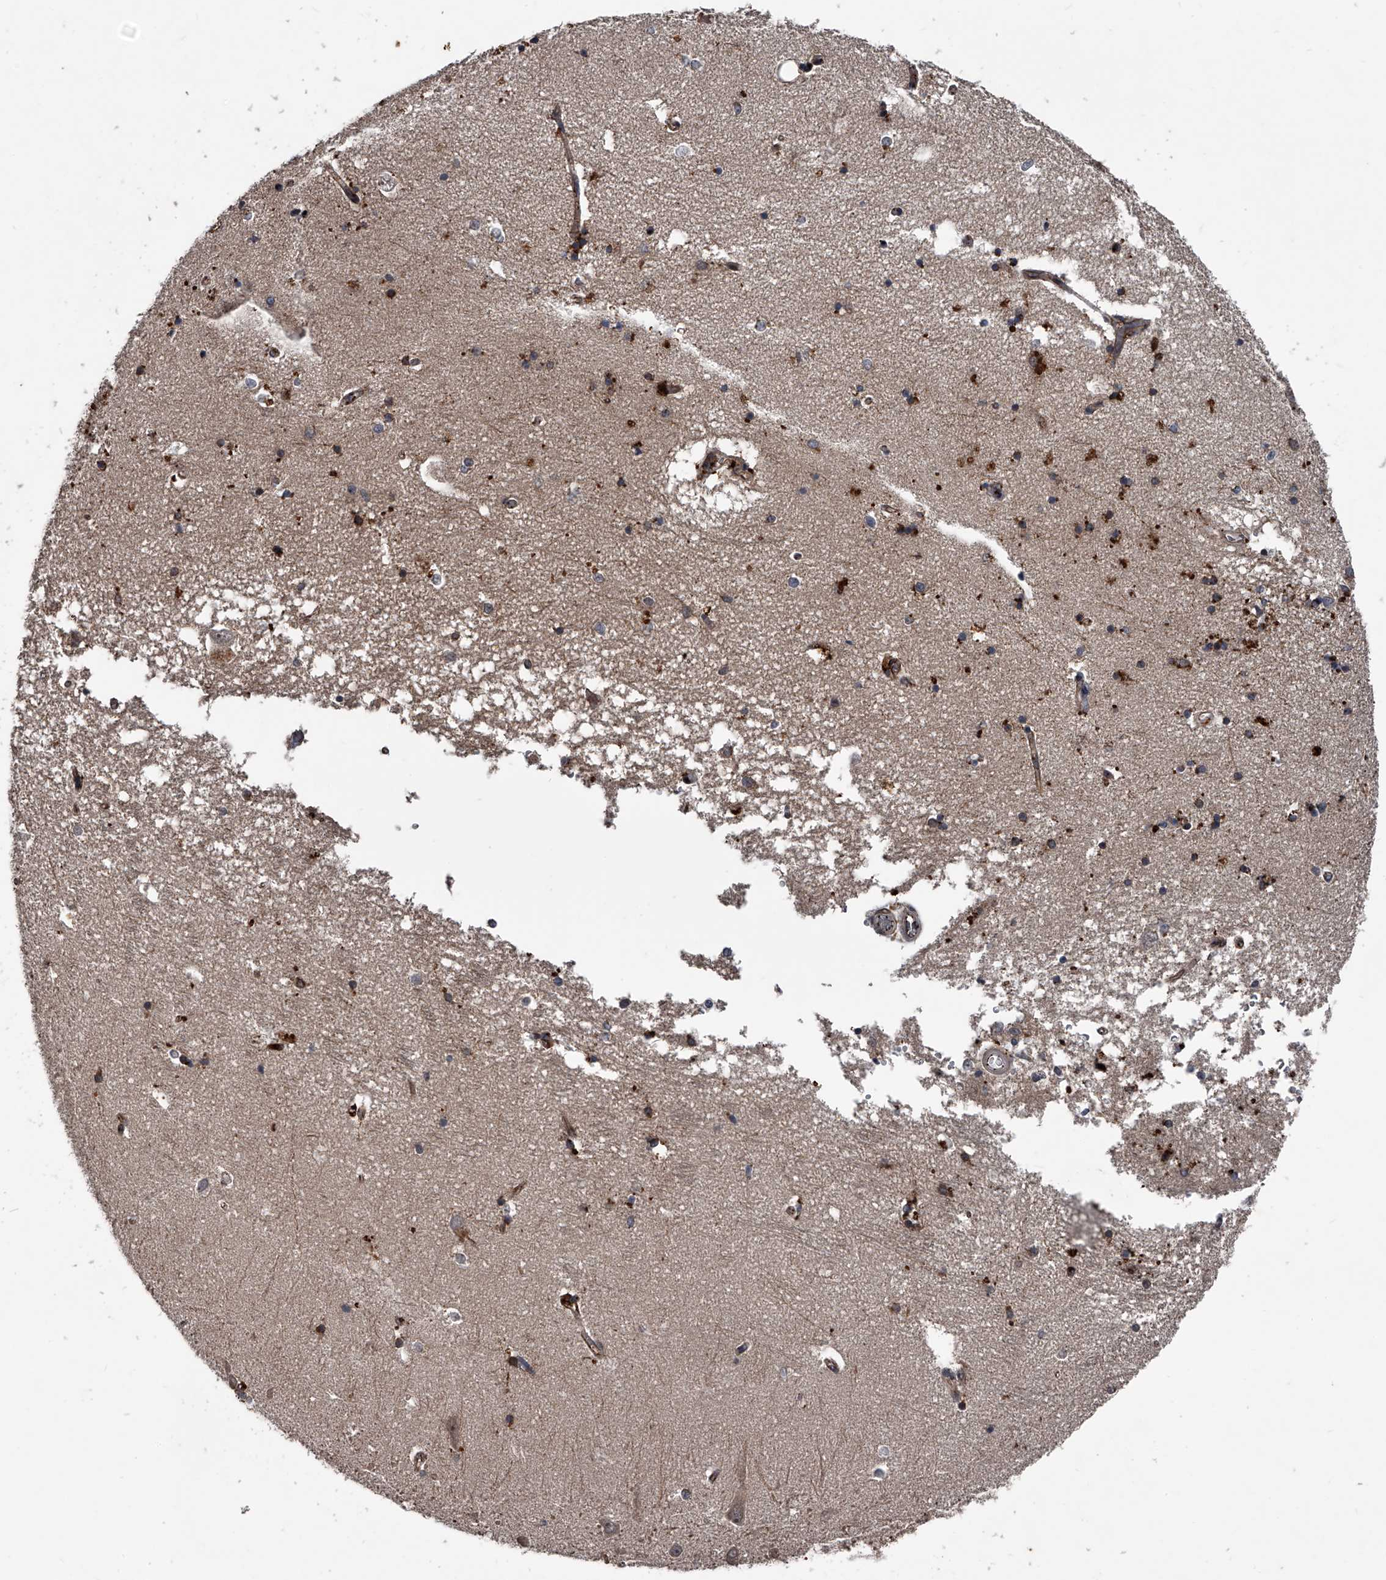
{"staining": {"intensity": "moderate", "quantity": "<25%", "location": "cytoplasmic/membranous"}, "tissue": "hippocampus", "cell_type": "Glial cells", "image_type": "normal", "snomed": [{"axis": "morphology", "description": "Normal tissue, NOS"}, {"axis": "topography", "description": "Hippocampus"}], "caption": "An immunohistochemistry (IHC) image of benign tissue is shown. Protein staining in brown highlights moderate cytoplasmic/membranous positivity in hippocampus within glial cells. Immunohistochemistry stains the protein in brown and the nuclei are stained blue.", "gene": "MAPKAP1", "patient": {"sex": "male", "age": 45}}